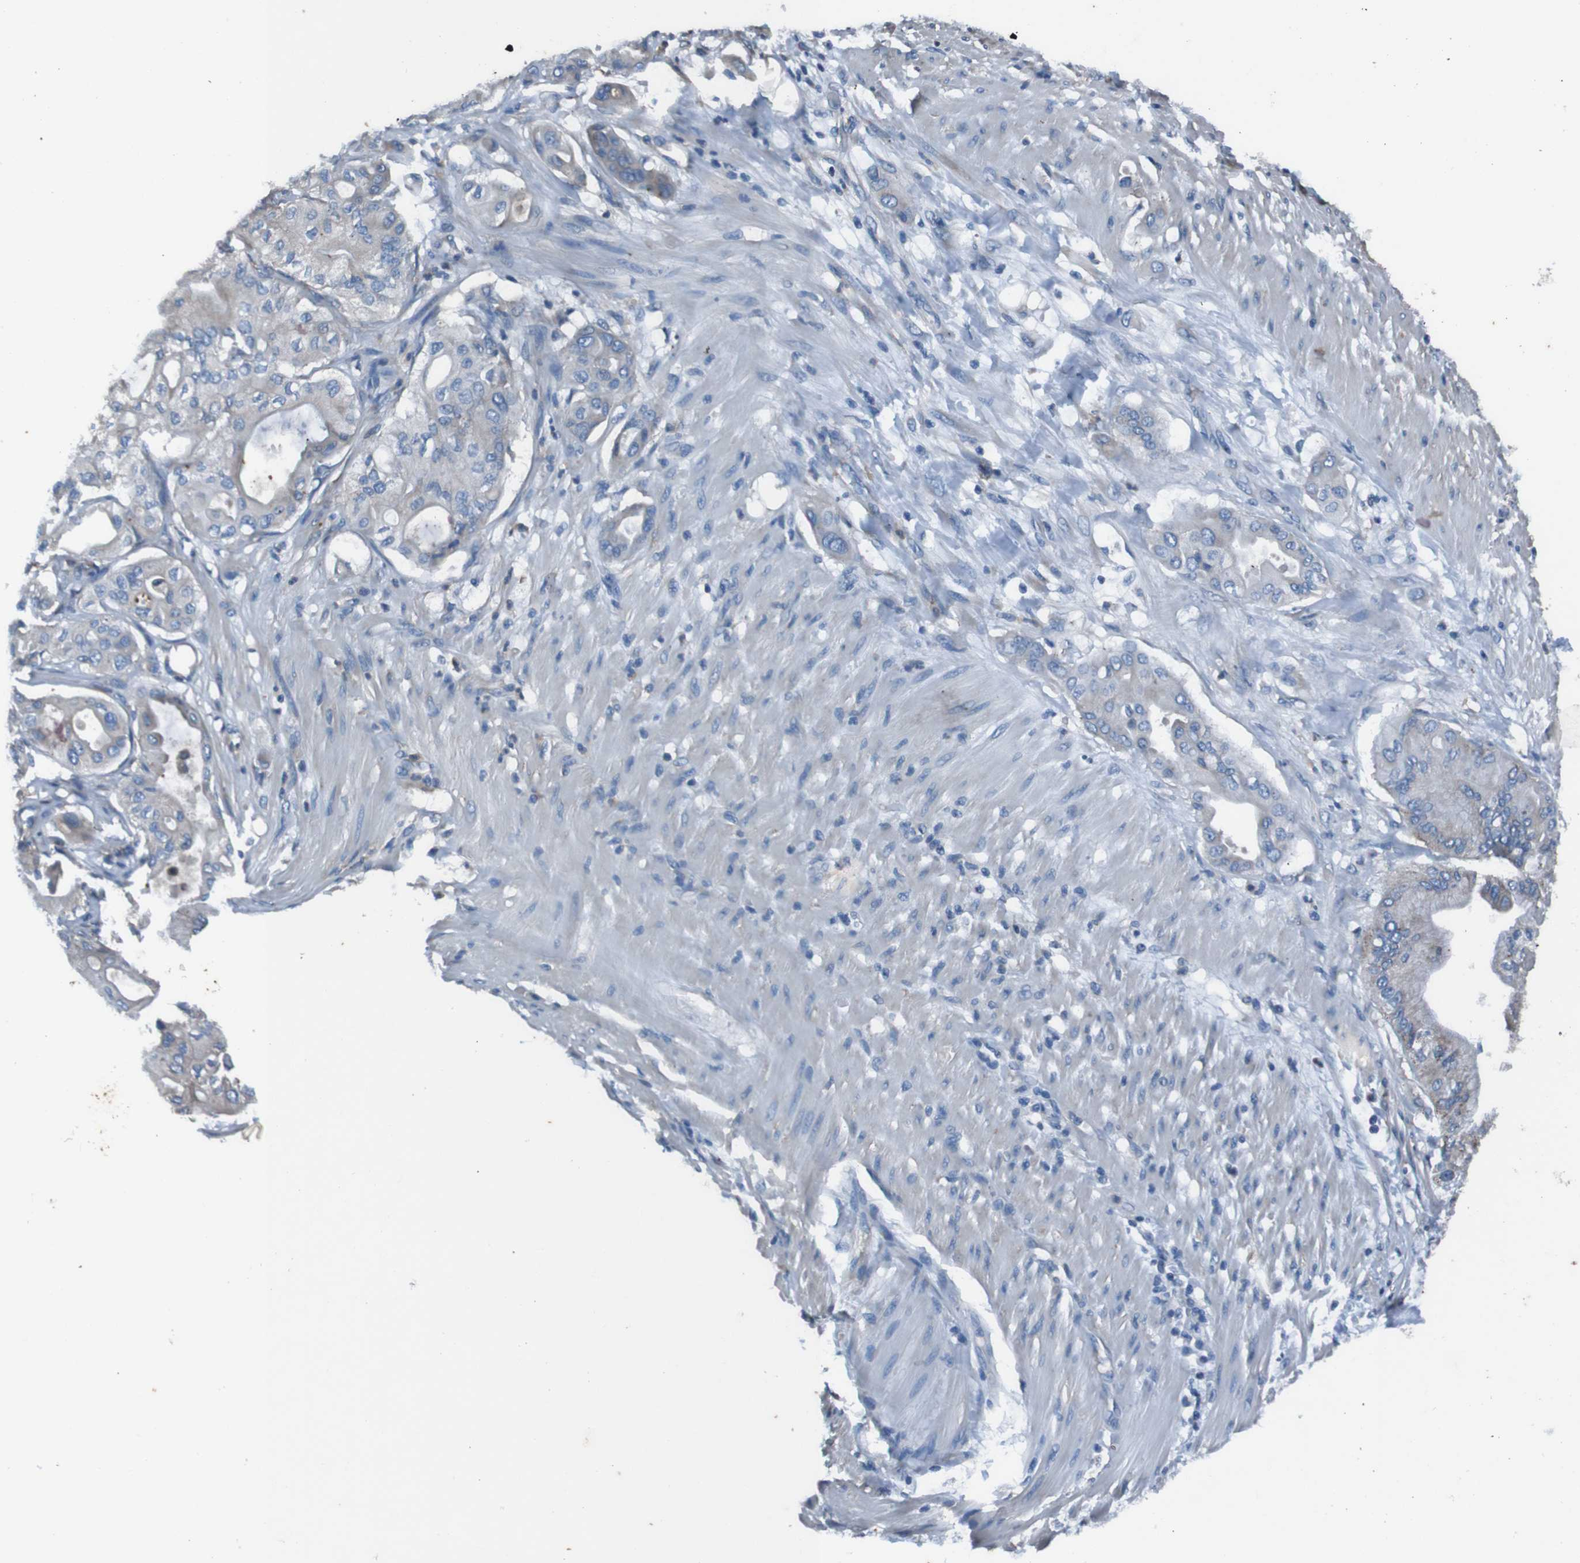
{"staining": {"intensity": "negative", "quantity": "none", "location": "none"}, "tissue": "pancreatic cancer", "cell_type": "Tumor cells", "image_type": "cancer", "snomed": [{"axis": "morphology", "description": "Adenocarcinoma, NOS"}, {"axis": "morphology", "description": "Adenocarcinoma, metastatic, NOS"}, {"axis": "topography", "description": "Lymph node"}, {"axis": "topography", "description": "Pancreas"}, {"axis": "topography", "description": "Duodenum"}], "caption": "Image shows no protein staining in tumor cells of metastatic adenocarcinoma (pancreatic) tissue. The staining was performed using DAB to visualize the protein expression in brown, while the nuclei were stained in blue with hematoxylin (Magnification: 20x).", "gene": "RAB5B", "patient": {"sex": "female", "age": 64}}